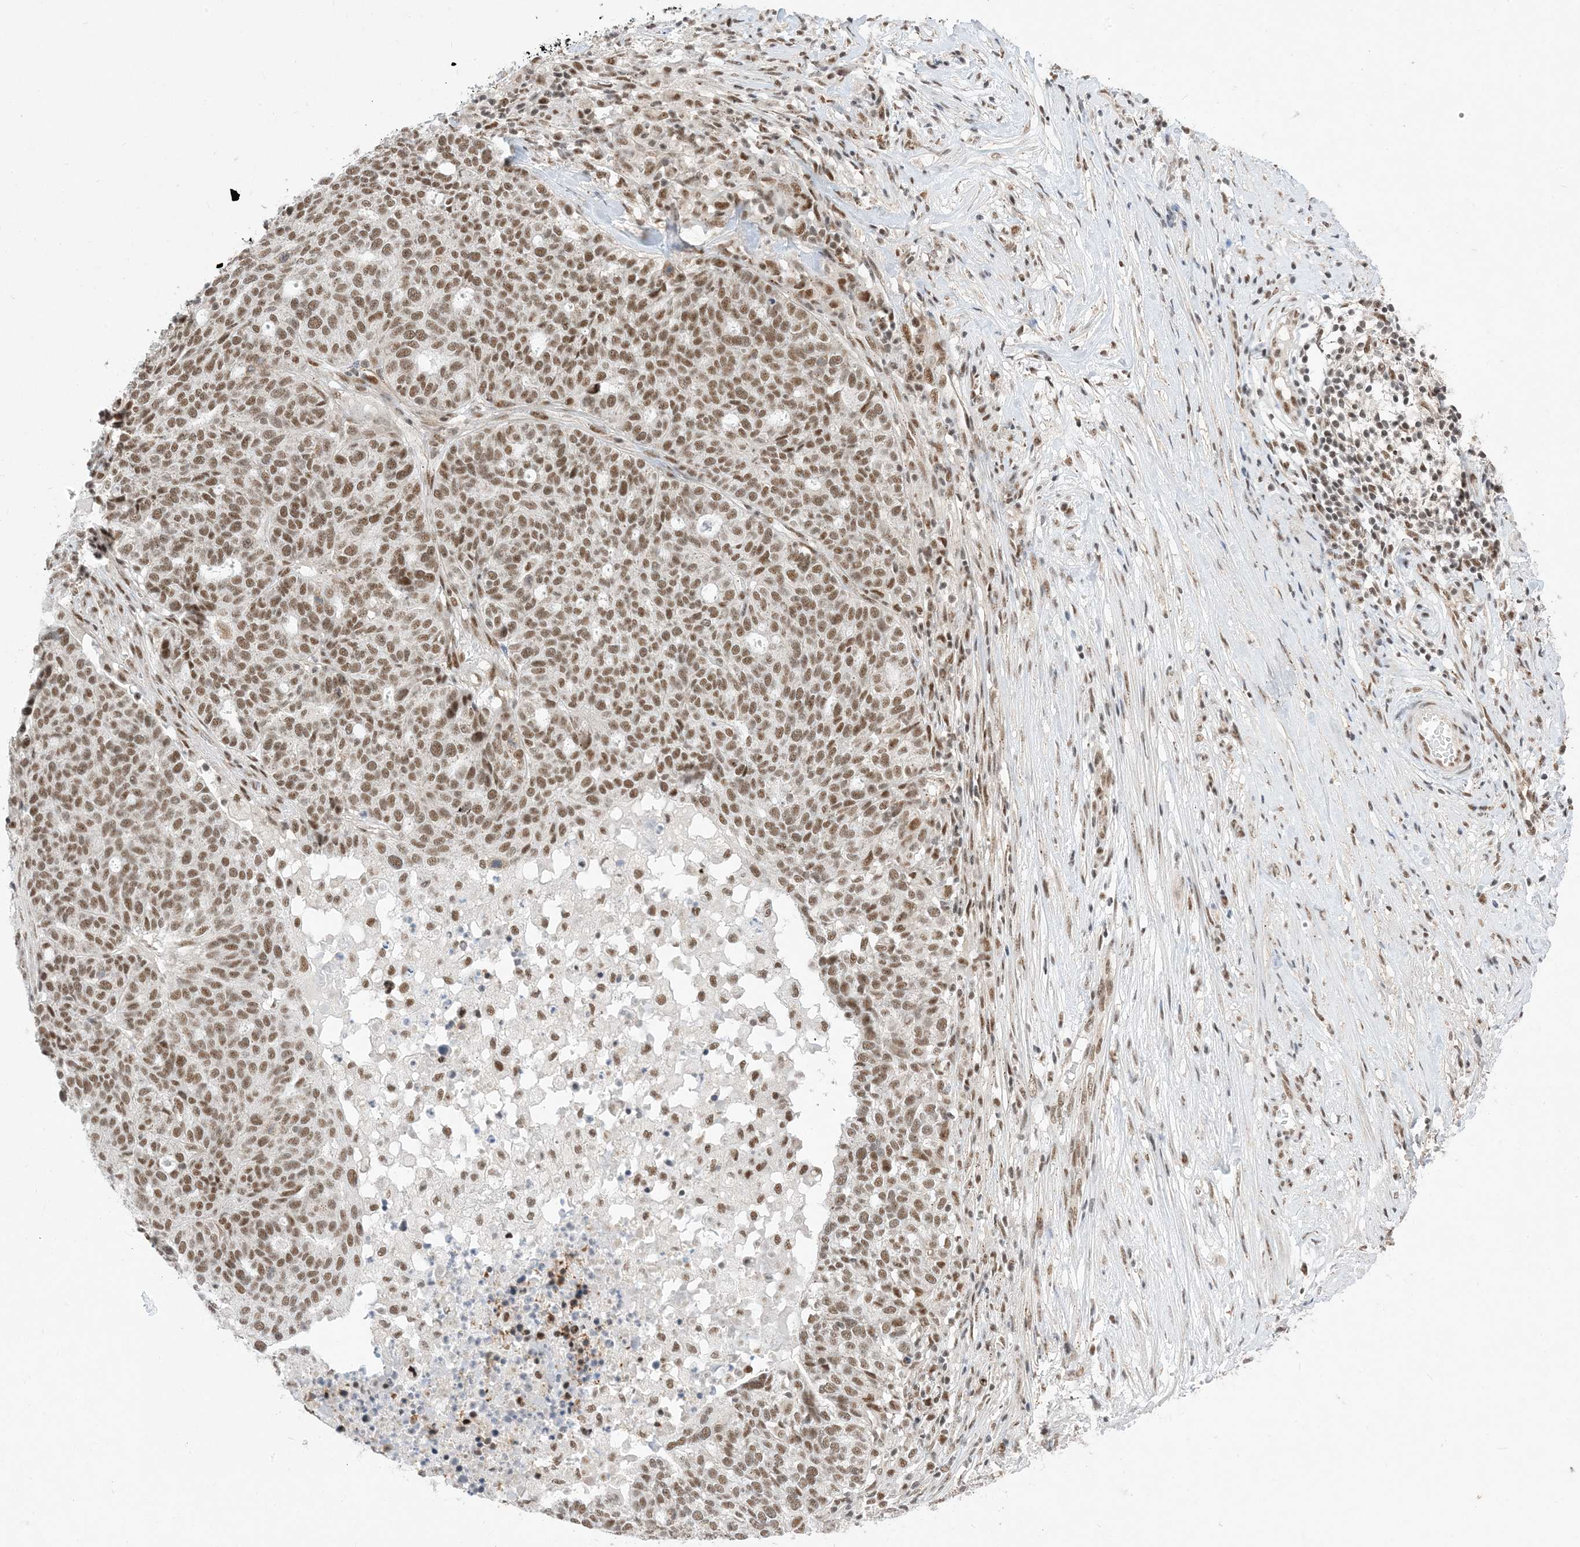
{"staining": {"intensity": "moderate", "quantity": ">75%", "location": "nuclear"}, "tissue": "ovarian cancer", "cell_type": "Tumor cells", "image_type": "cancer", "snomed": [{"axis": "morphology", "description": "Cystadenocarcinoma, serous, NOS"}, {"axis": "topography", "description": "Ovary"}], "caption": "This is a histology image of IHC staining of ovarian cancer, which shows moderate positivity in the nuclear of tumor cells.", "gene": "SF3A3", "patient": {"sex": "female", "age": 59}}